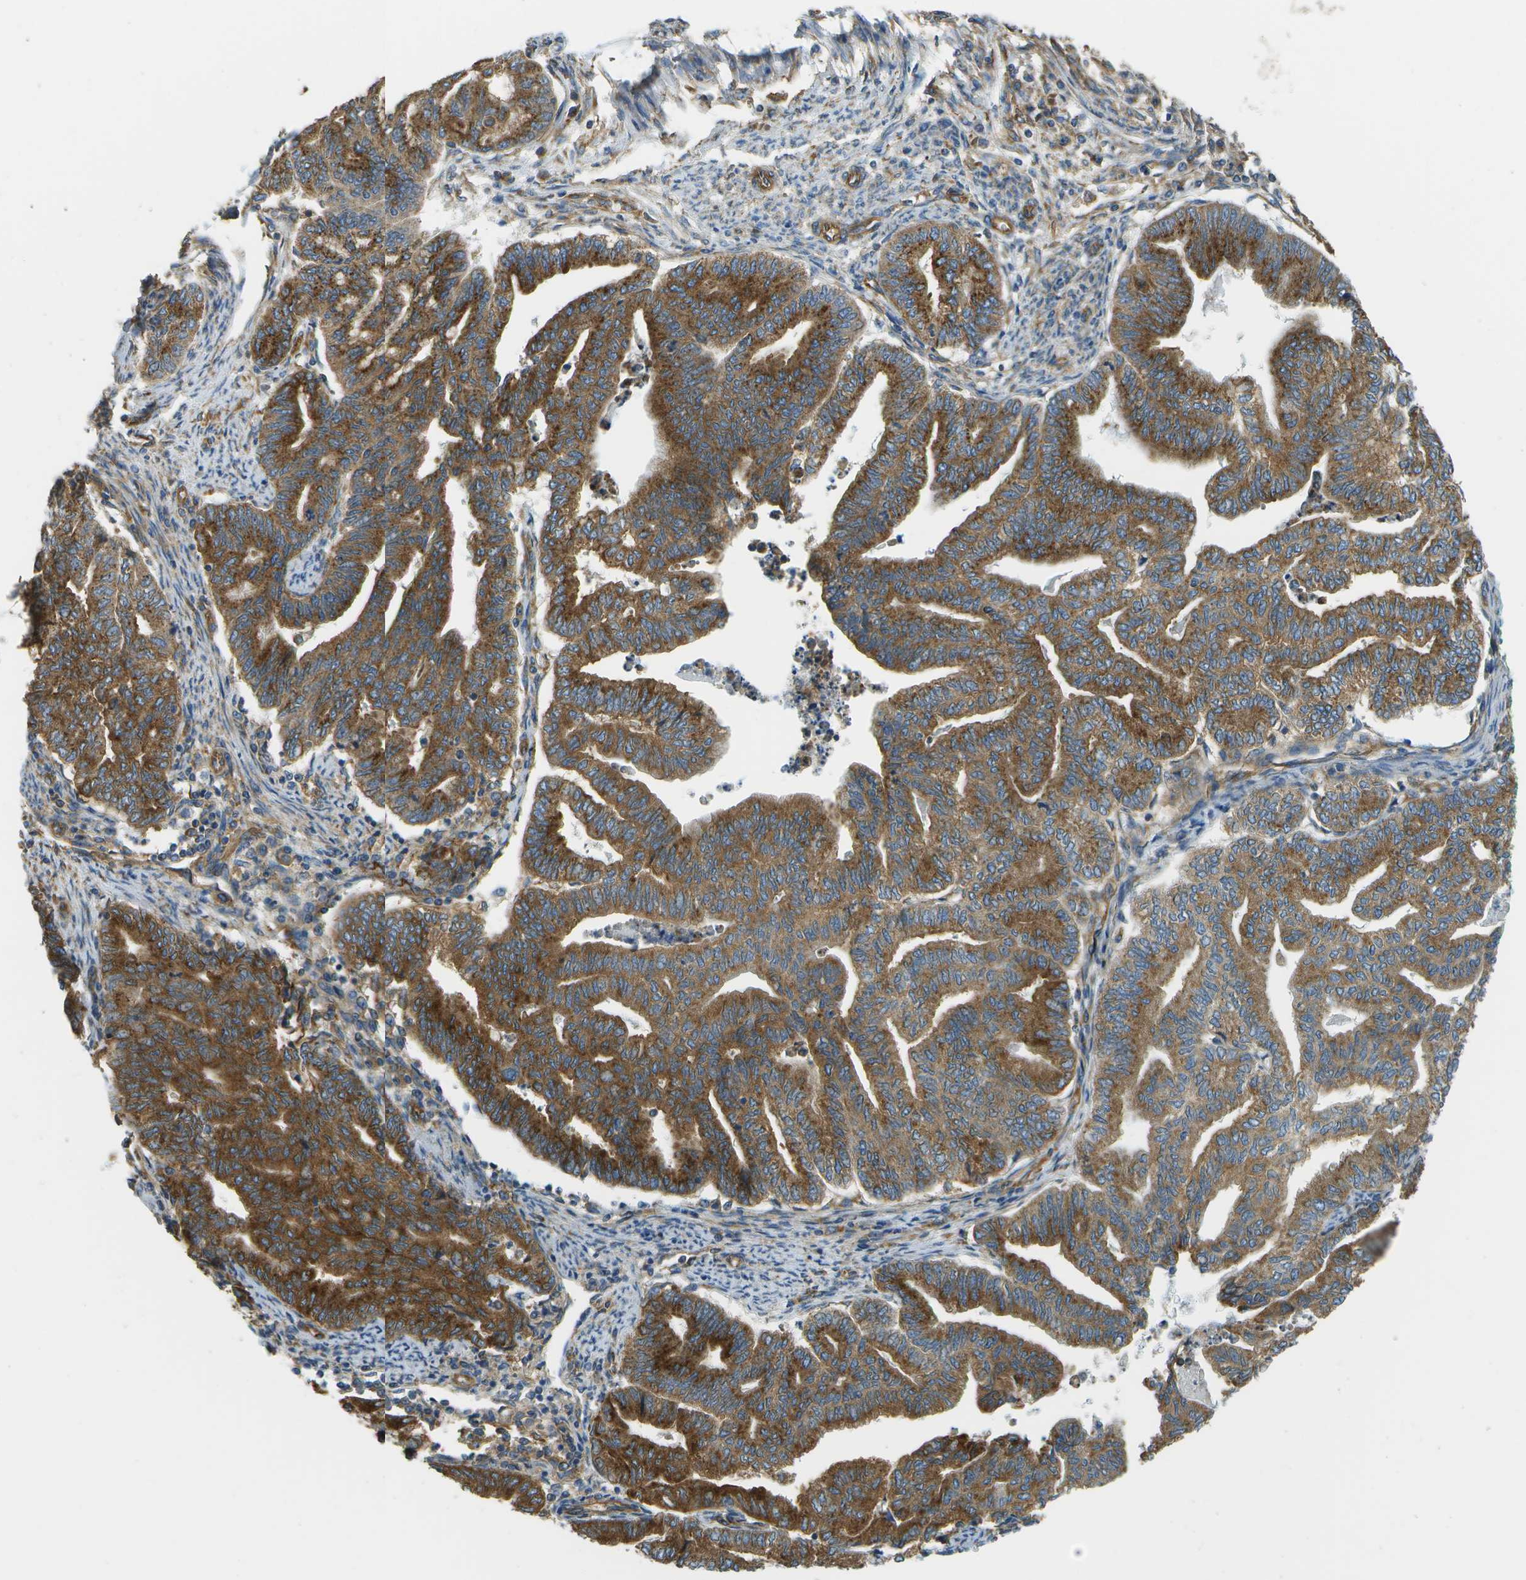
{"staining": {"intensity": "strong", "quantity": ">75%", "location": "cytoplasmic/membranous"}, "tissue": "endometrial cancer", "cell_type": "Tumor cells", "image_type": "cancer", "snomed": [{"axis": "morphology", "description": "Adenocarcinoma, NOS"}, {"axis": "topography", "description": "Endometrium"}], "caption": "Adenocarcinoma (endometrial) stained with DAB (3,3'-diaminobenzidine) IHC shows high levels of strong cytoplasmic/membranous expression in about >75% of tumor cells. (Brightfield microscopy of DAB IHC at high magnification).", "gene": "CLTC", "patient": {"sex": "female", "age": 79}}